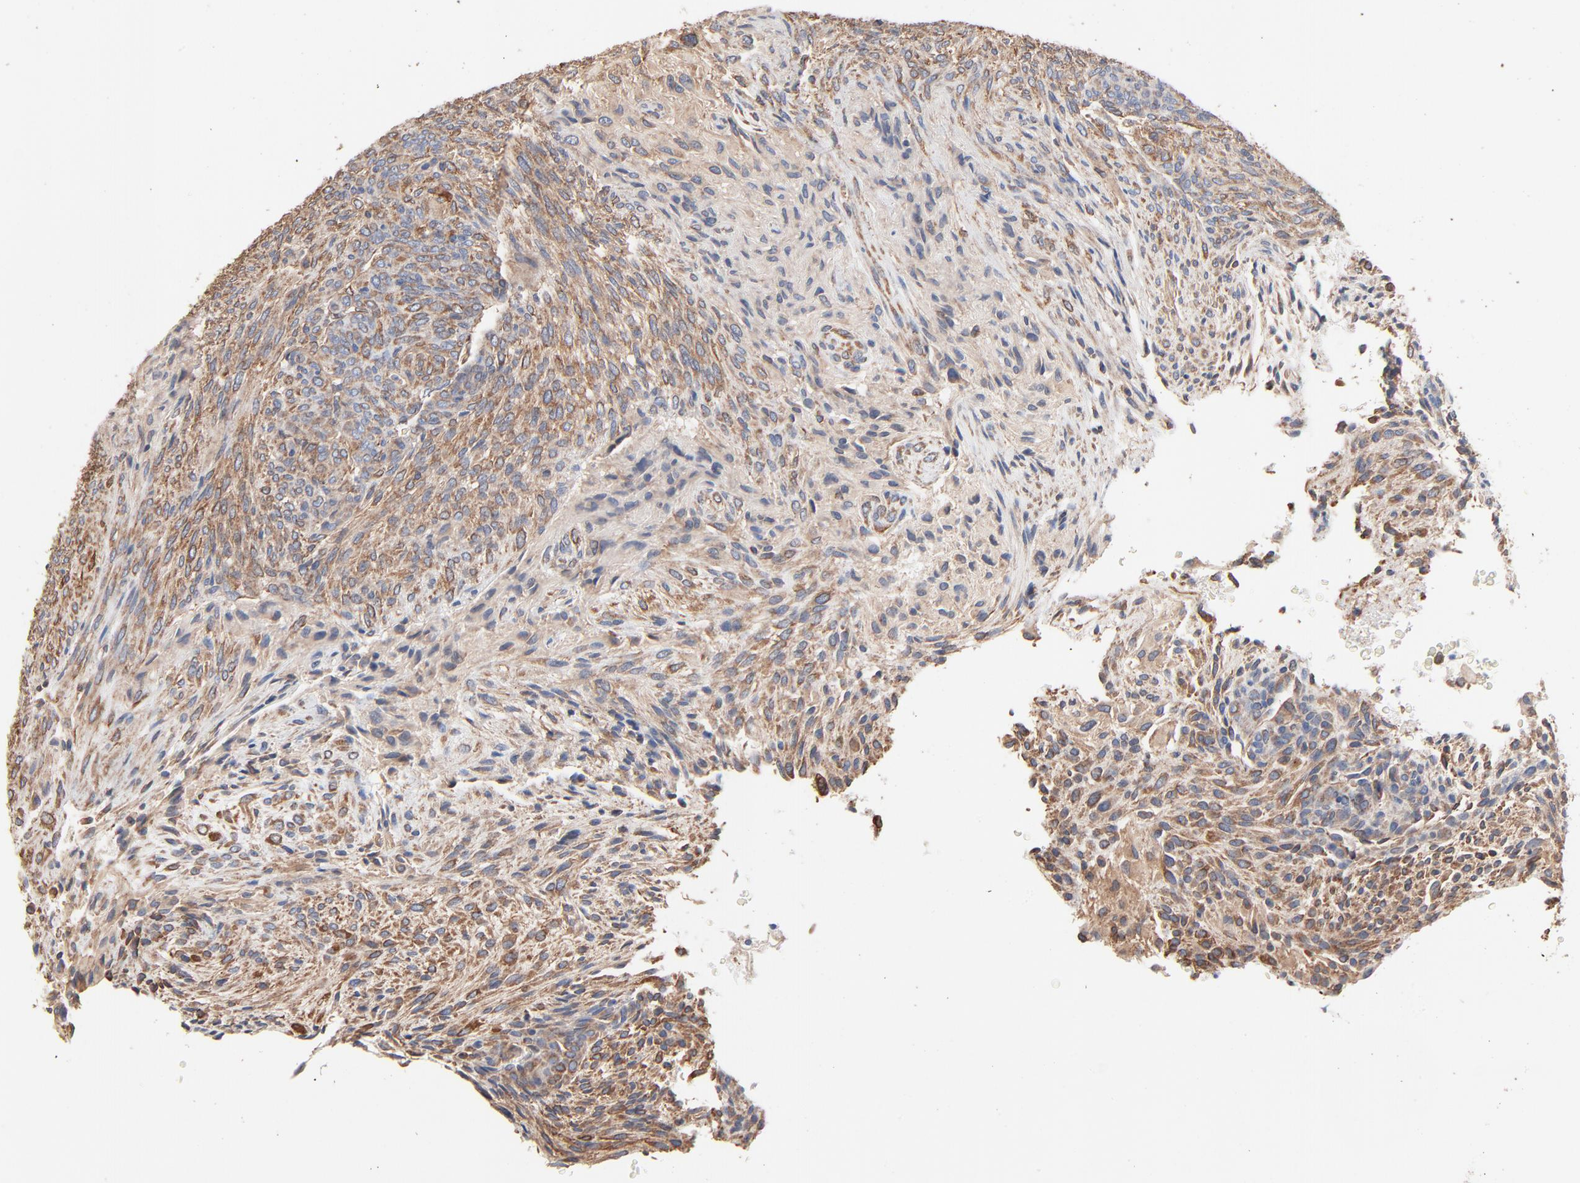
{"staining": {"intensity": "moderate", "quantity": ">75%", "location": "cytoplasmic/membranous"}, "tissue": "glioma", "cell_type": "Tumor cells", "image_type": "cancer", "snomed": [{"axis": "morphology", "description": "Glioma, malignant, High grade"}, {"axis": "topography", "description": "Cerebral cortex"}], "caption": "Protein staining of malignant glioma (high-grade) tissue reveals moderate cytoplasmic/membranous positivity in about >75% of tumor cells.", "gene": "ABCD4", "patient": {"sex": "female", "age": 55}}